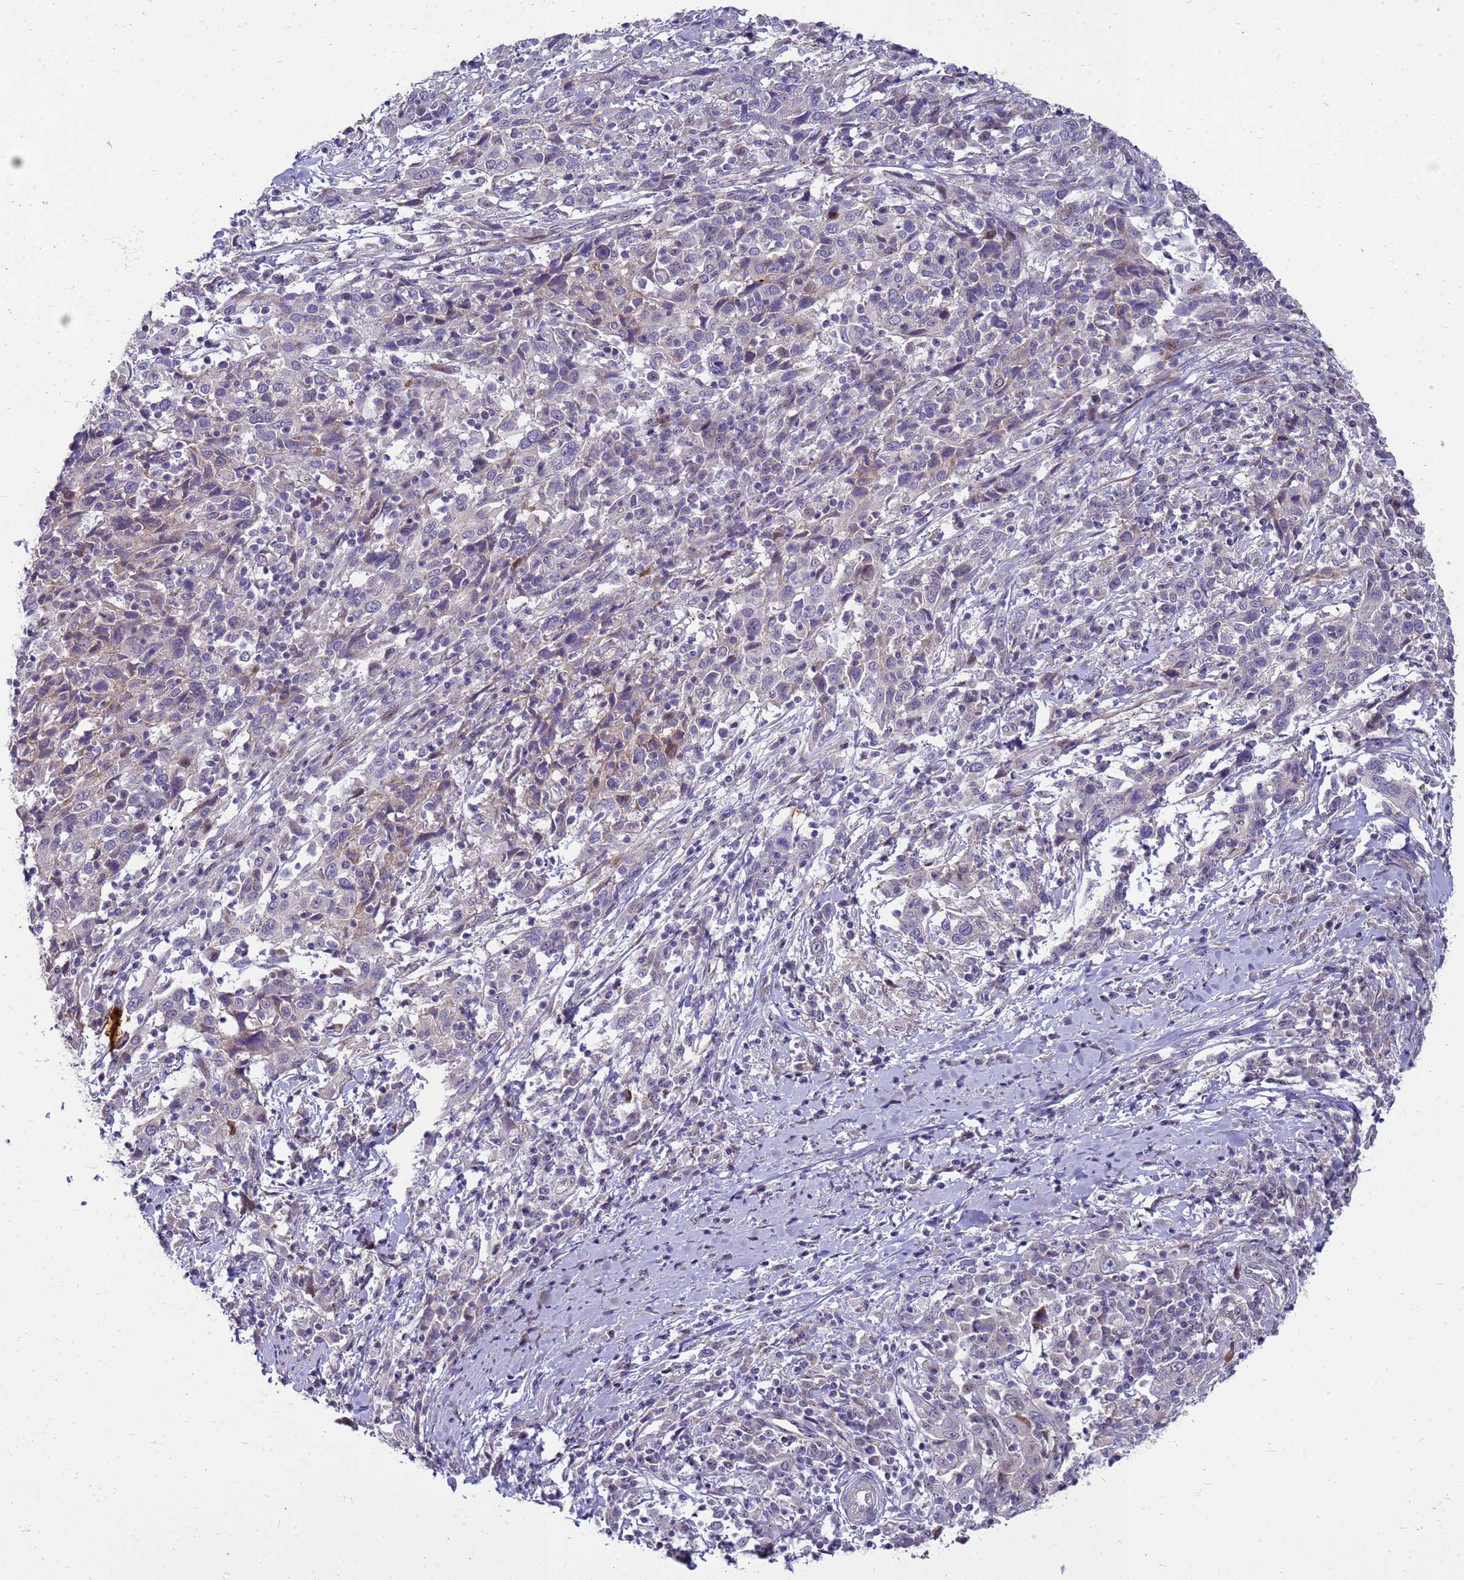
{"staining": {"intensity": "negative", "quantity": "none", "location": "none"}, "tissue": "cervical cancer", "cell_type": "Tumor cells", "image_type": "cancer", "snomed": [{"axis": "morphology", "description": "Squamous cell carcinoma, NOS"}, {"axis": "topography", "description": "Cervix"}], "caption": "Immunohistochemical staining of squamous cell carcinoma (cervical) reveals no significant expression in tumor cells.", "gene": "RSPO1", "patient": {"sex": "female", "age": 46}}